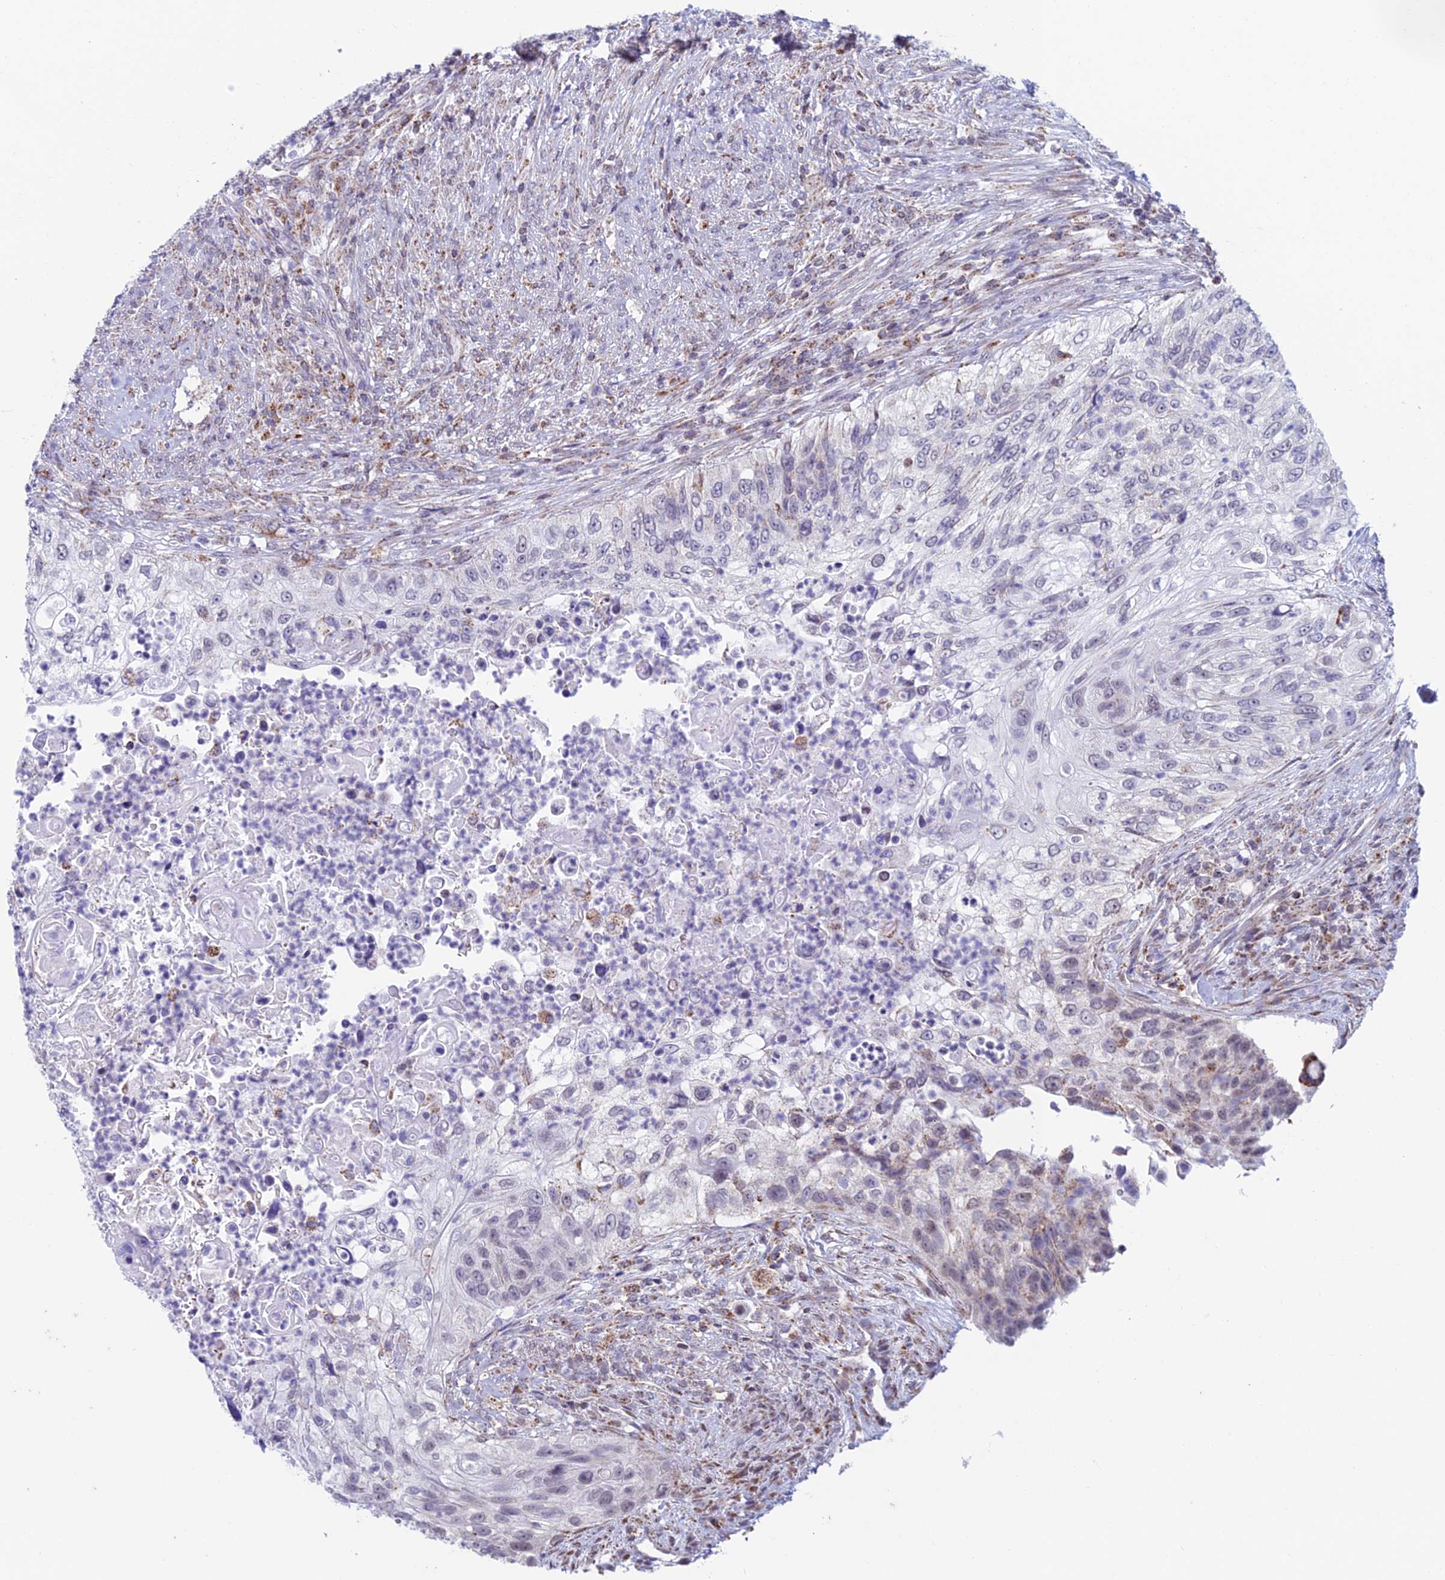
{"staining": {"intensity": "negative", "quantity": "none", "location": "none"}, "tissue": "urothelial cancer", "cell_type": "Tumor cells", "image_type": "cancer", "snomed": [{"axis": "morphology", "description": "Urothelial carcinoma, High grade"}, {"axis": "topography", "description": "Urinary bladder"}], "caption": "The IHC histopathology image has no significant expression in tumor cells of urothelial cancer tissue.", "gene": "ZNG1B", "patient": {"sex": "female", "age": 60}}